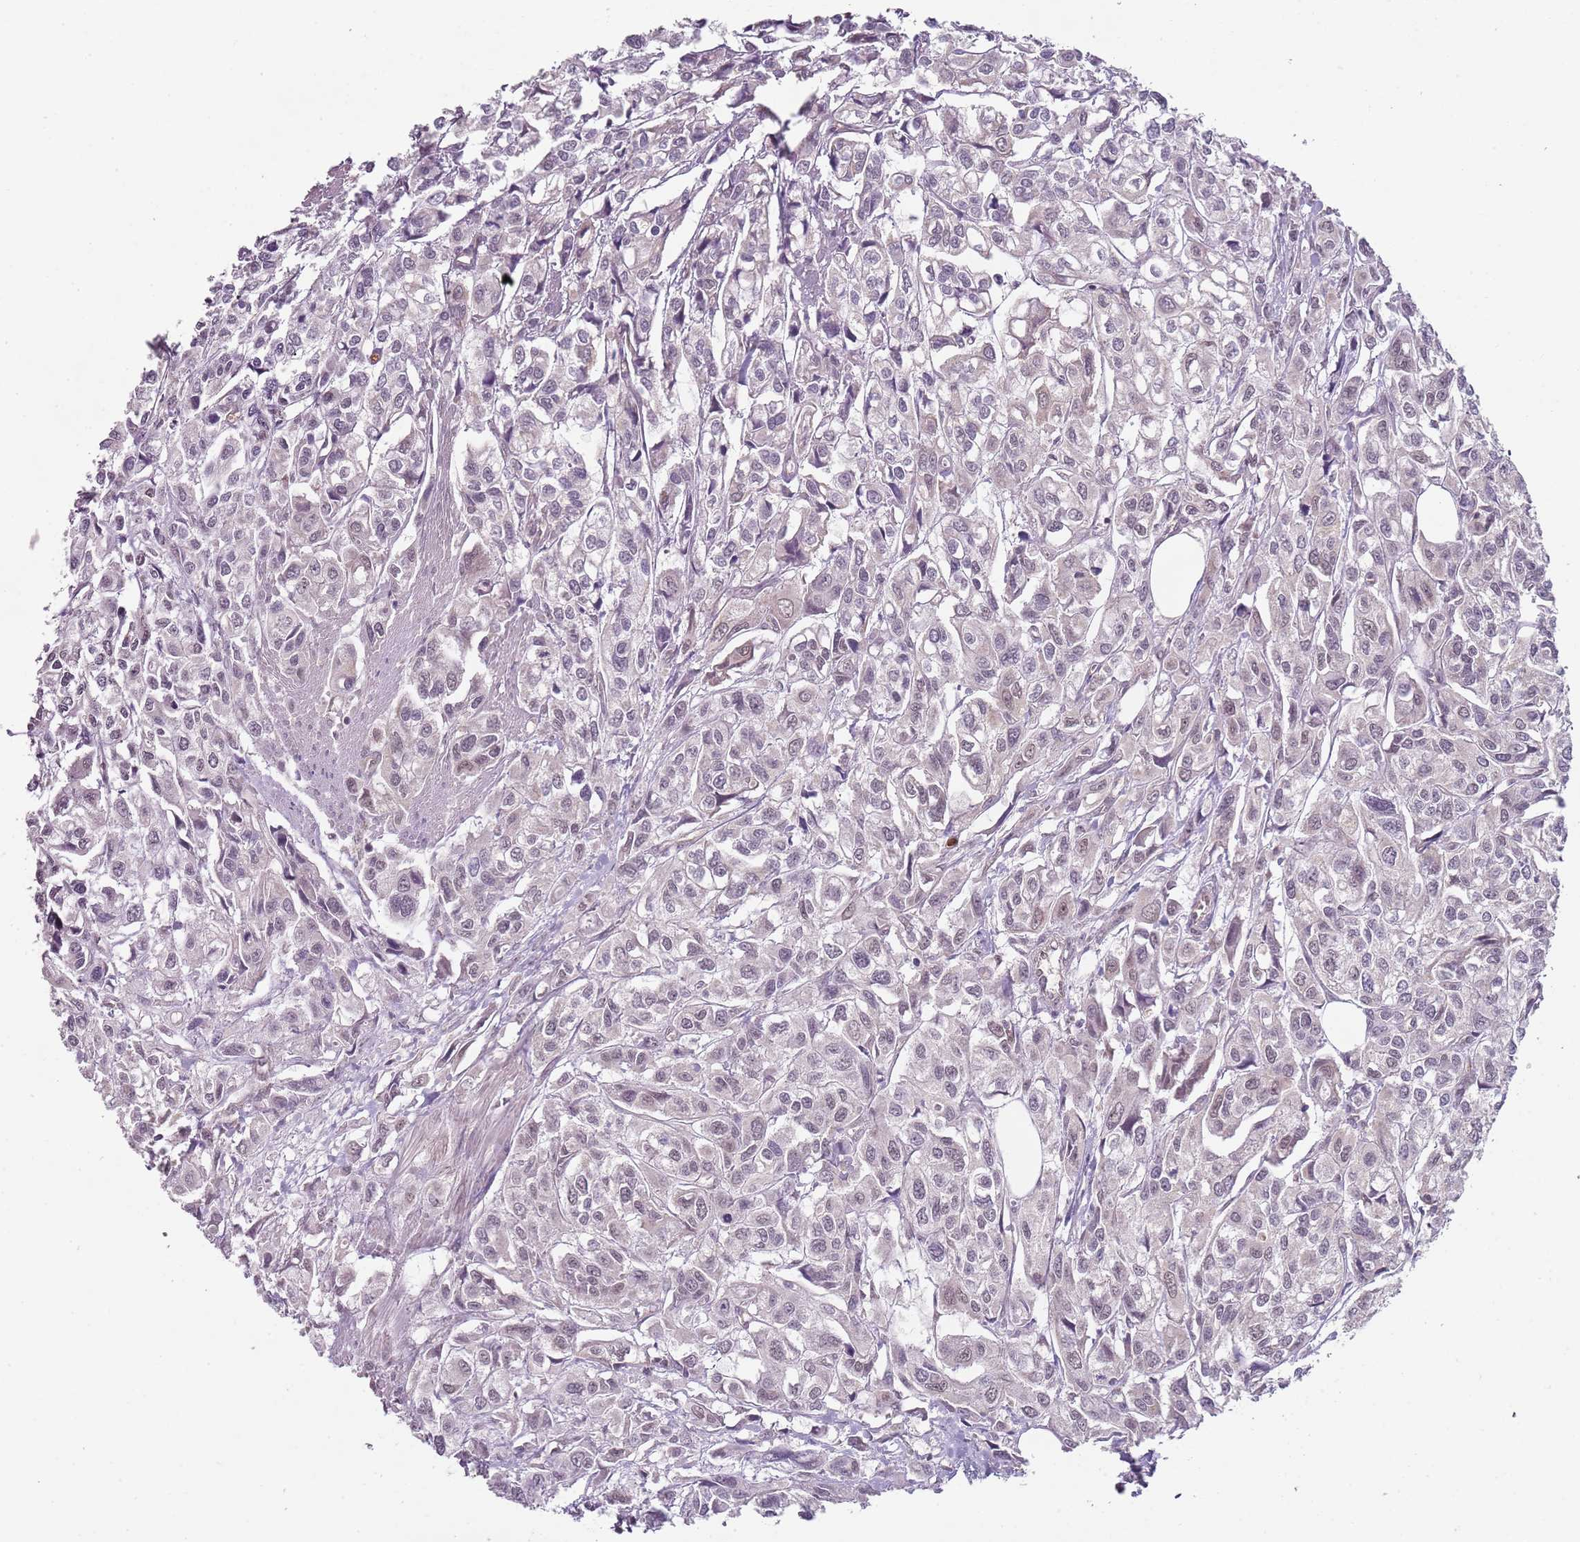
{"staining": {"intensity": "negative", "quantity": "none", "location": "none"}, "tissue": "urothelial cancer", "cell_type": "Tumor cells", "image_type": "cancer", "snomed": [{"axis": "morphology", "description": "Urothelial carcinoma, High grade"}, {"axis": "topography", "description": "Urinary bladder"}], "caption": "The micrograph displays no staining of tumor cells in high-grade urothelial carcinoma.", "gene": "SMARCAL1", "patient": {"sex": "male", "age": 67}}